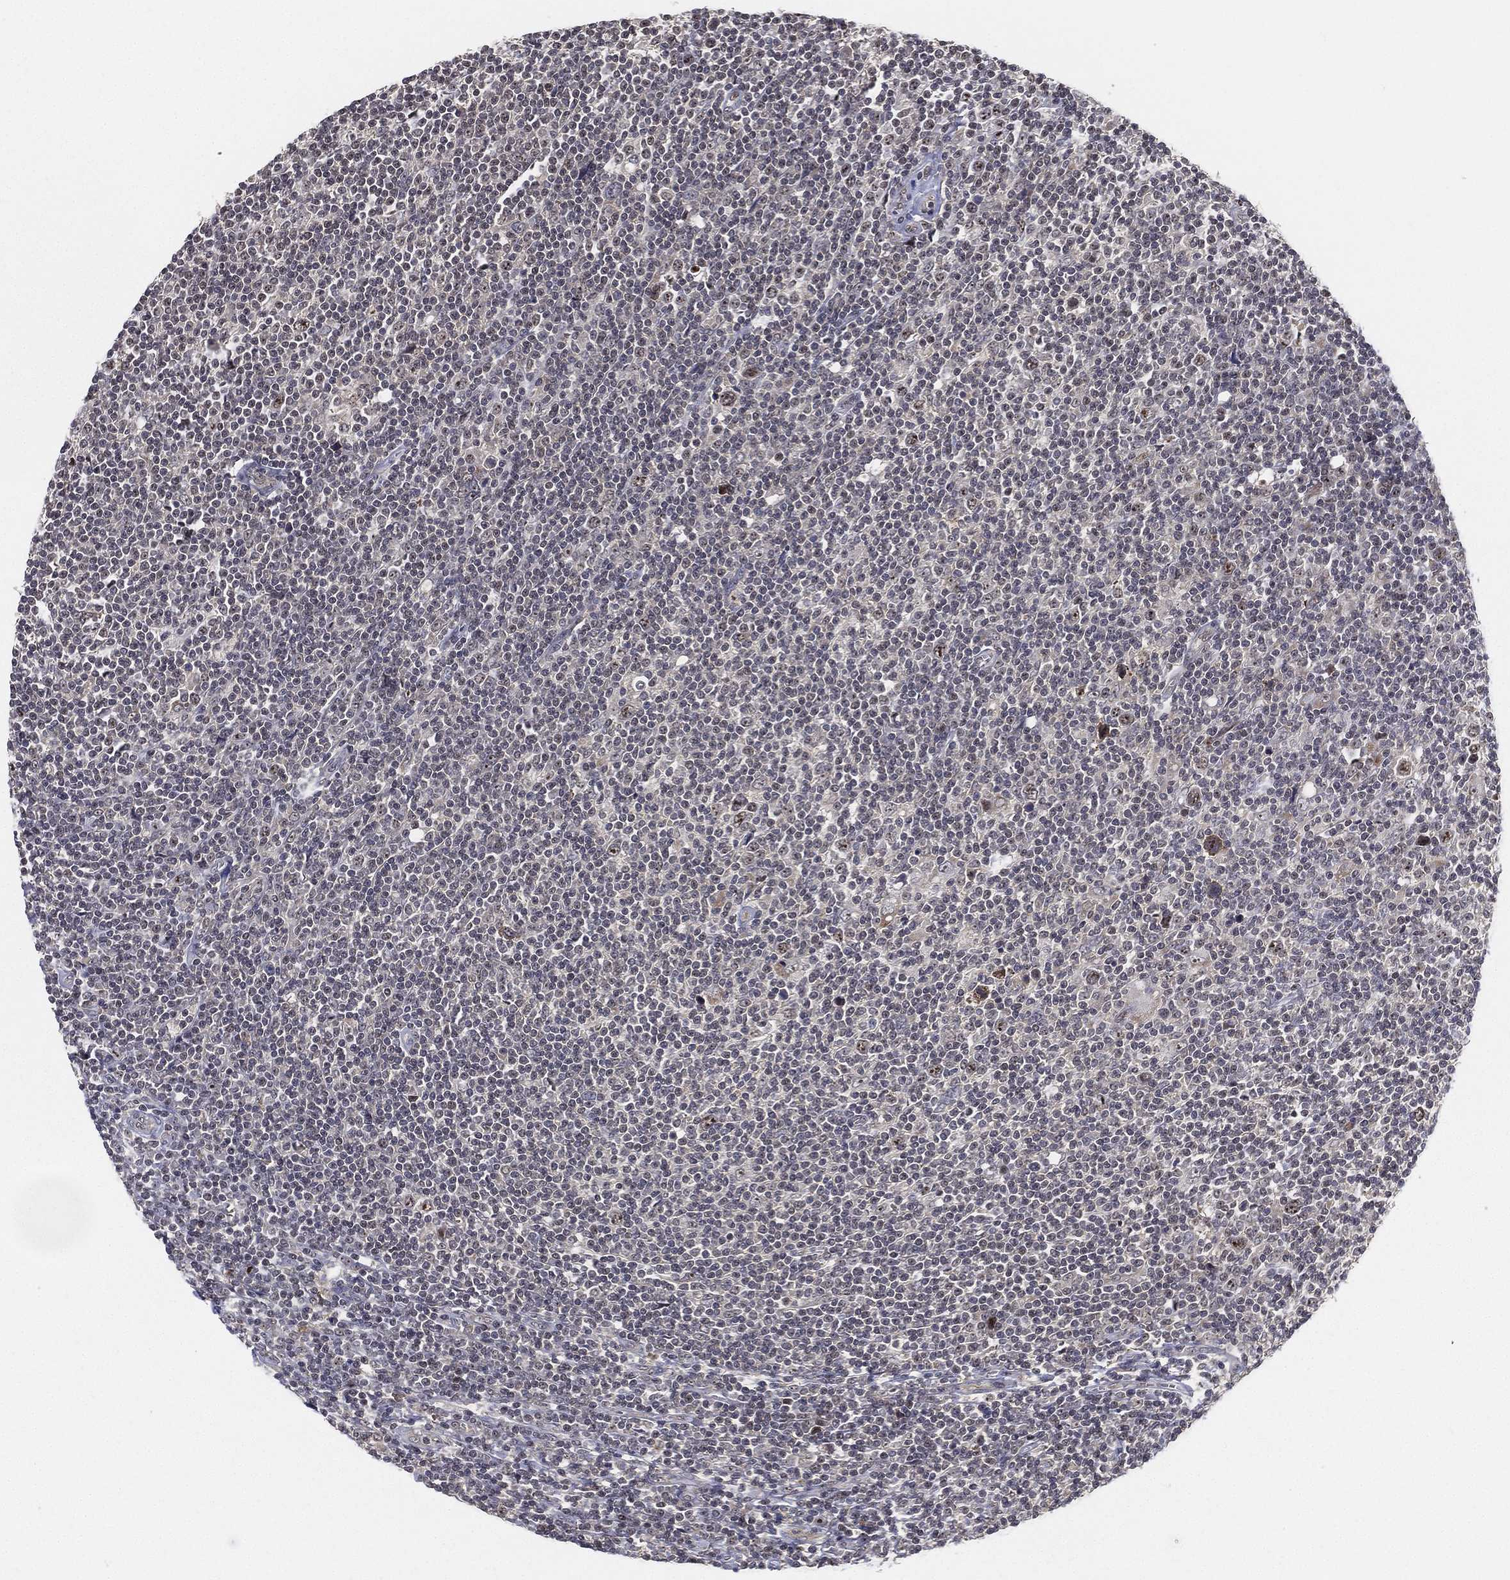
{"staining": {"intensity": "negative", "quantity": "none", "location": "none"}, "tissue": "lymphoma", "cell_type": "Tumor cells", "image_type": "cancer", "snomed": [{"axis": "morphology", "description": "Hodgkin's disease, NOS"}, {"axis": "topography", "description": "Lymph node"}], "caption": "This is an immunohistochemistry (IHC) photomicrograph of human Hodgkin's disease. There is no staining in tumor cells.", "gene": "PPP1R16B", "patient": {"sex": "male", "age": 40}}